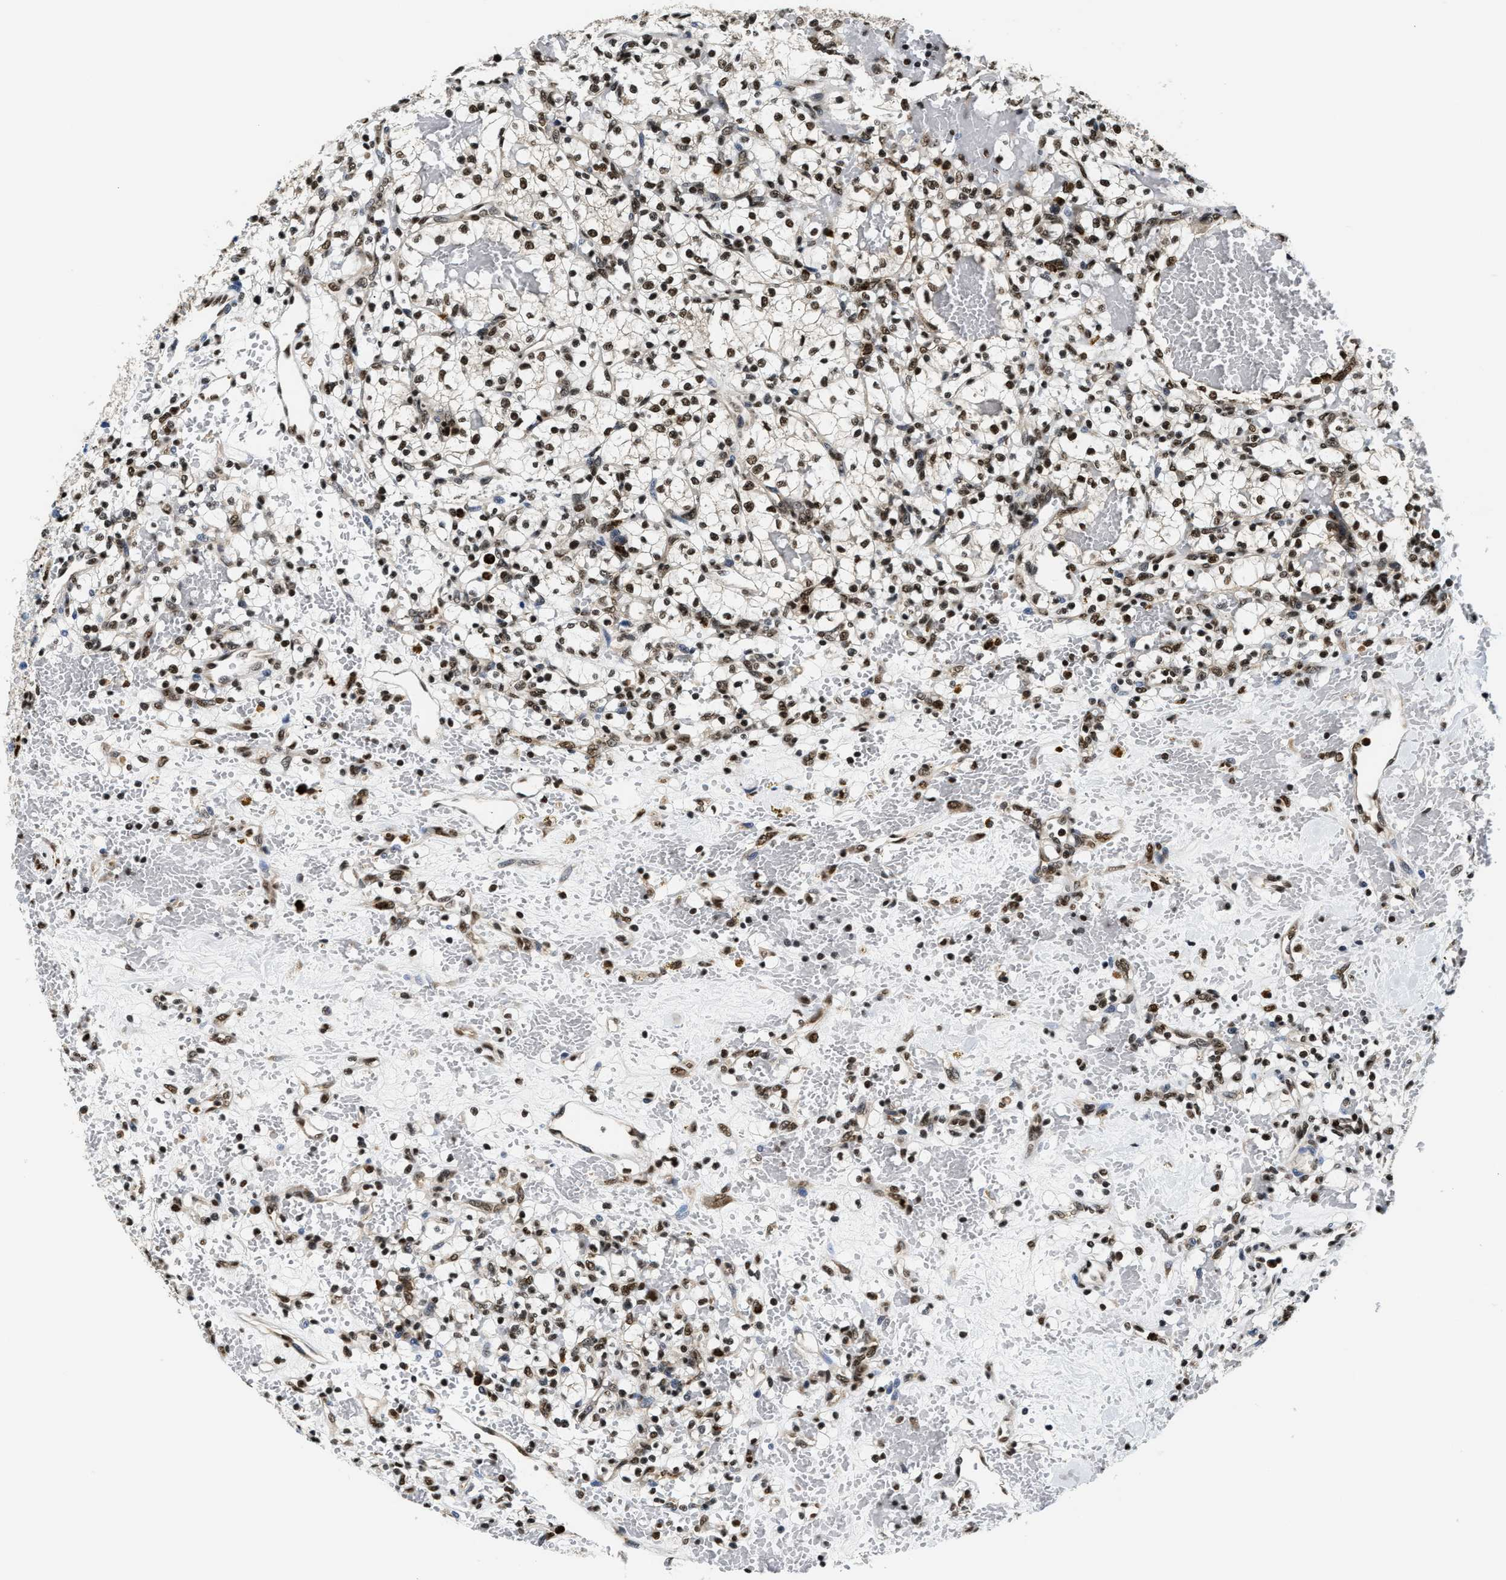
{"staining": {"intensity": "moderate", "quantity": ">75%", "location": "nuclear"}, "tissue": "renal cancer", "cell_type": "Tumor cells", "image_type": "cancer", "snomed": [{"axis": "morphology", "description": "Adenocarcinoma, NOS"}, {"axis": "topography", "description": "Kidney"}], "caption": "Renal cancer was stained to show a protein in brown. There is medium levels of moderate nuclear expression in about >75% of tumor cells.", "gene": "CCNDBP1", "patient": {"sex": "female", "age": 60}}